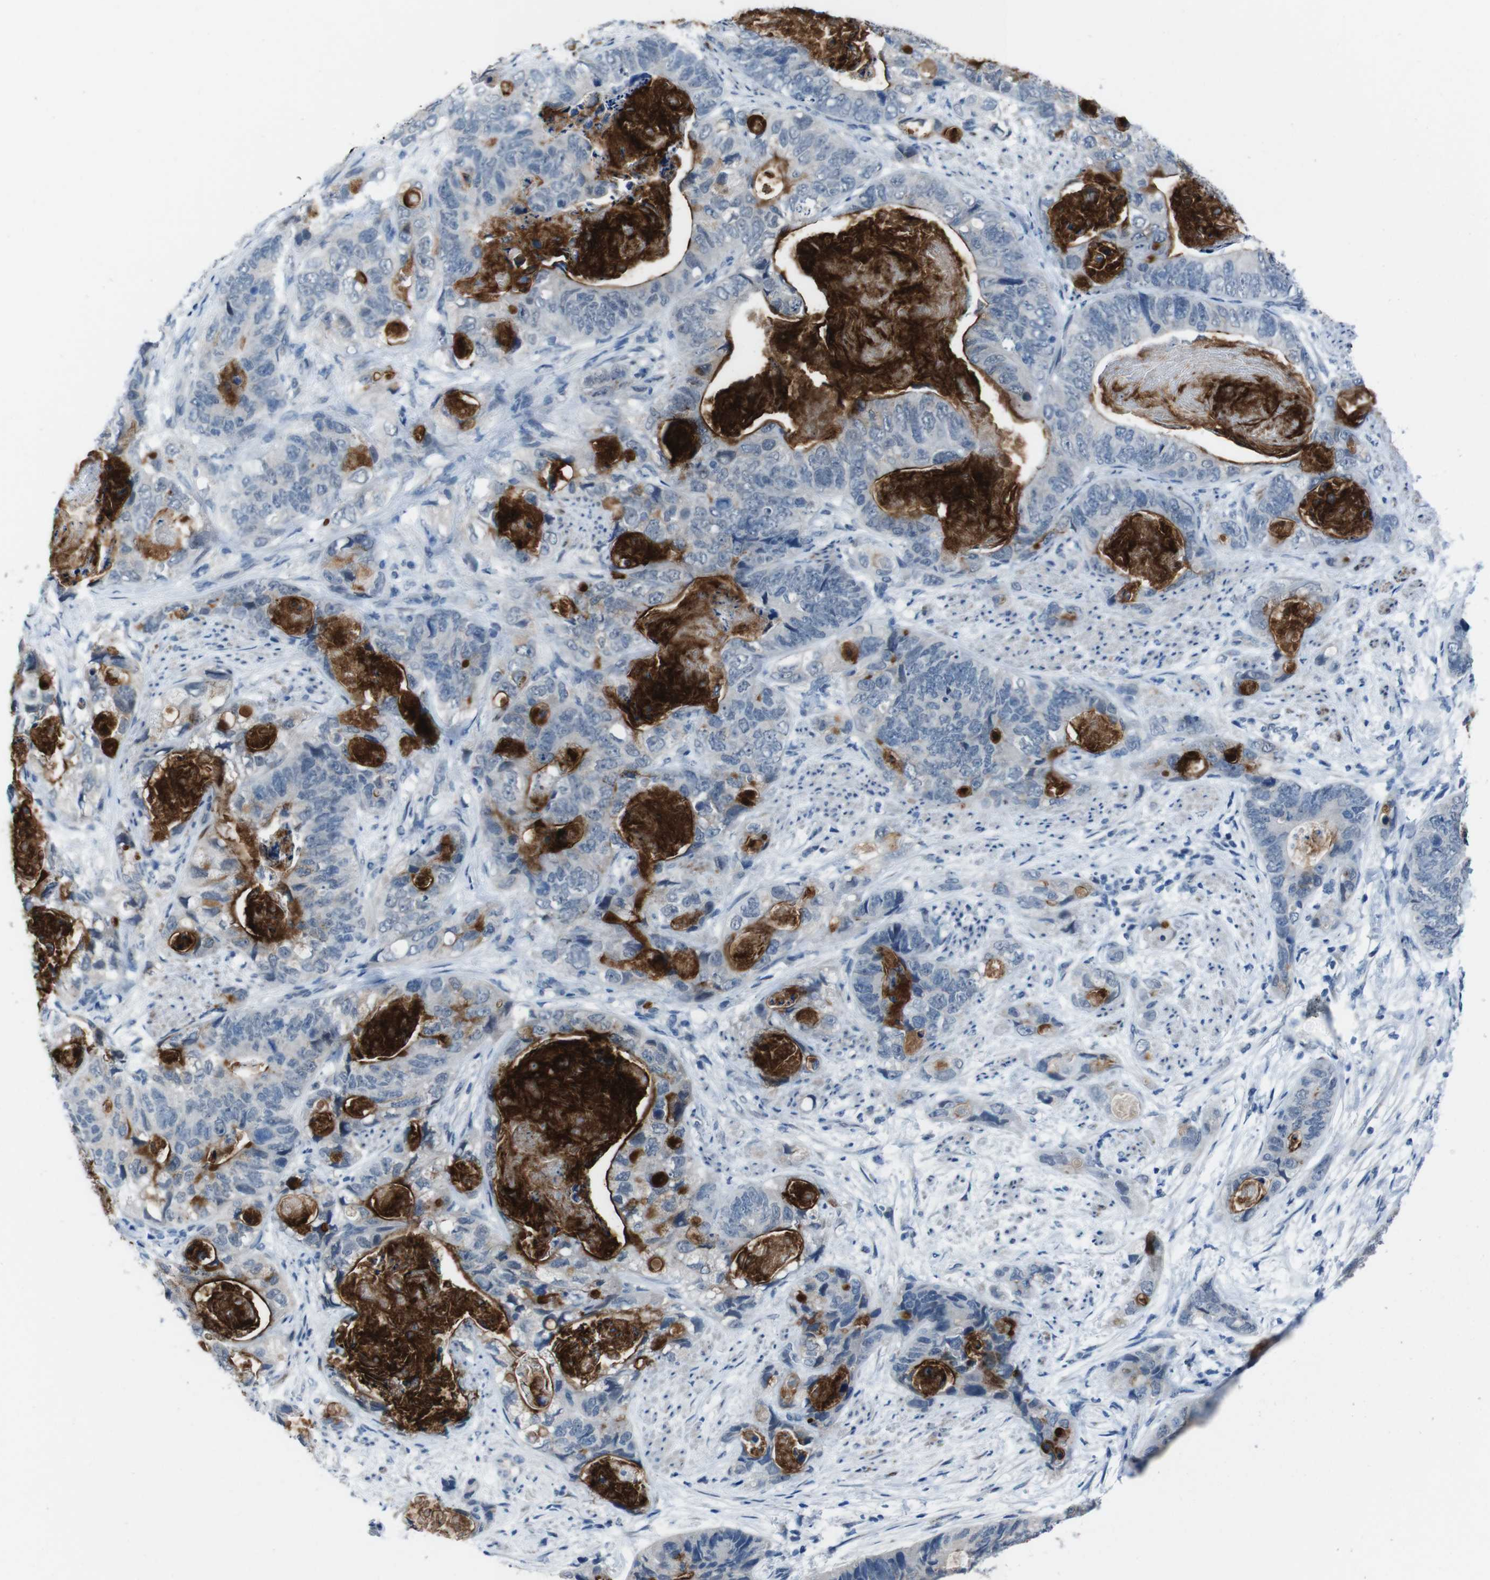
{"staining": {"intensity": "strong", "quantity": "25%-75%", "location": "cytoplasmic/membranous"}, "tissue": "stomach cancer", "cell_type": "Tumor cells", "image_type": "cancer", "snomed": [{"axis": "morphology", "description": "Adenocarcinoma, NOS"}, {"axis": "topography", "description": "Stomach"}], "caption": "This is a histology image of immunohistochemistry (IHC) staining of stomach cancer (adenocarcinoma), which shows strong positivity in the cytoplasmic/membranous of tumor cells.", "gene": "CDHR2", "patient": {"sex": "female", "age": 89}}